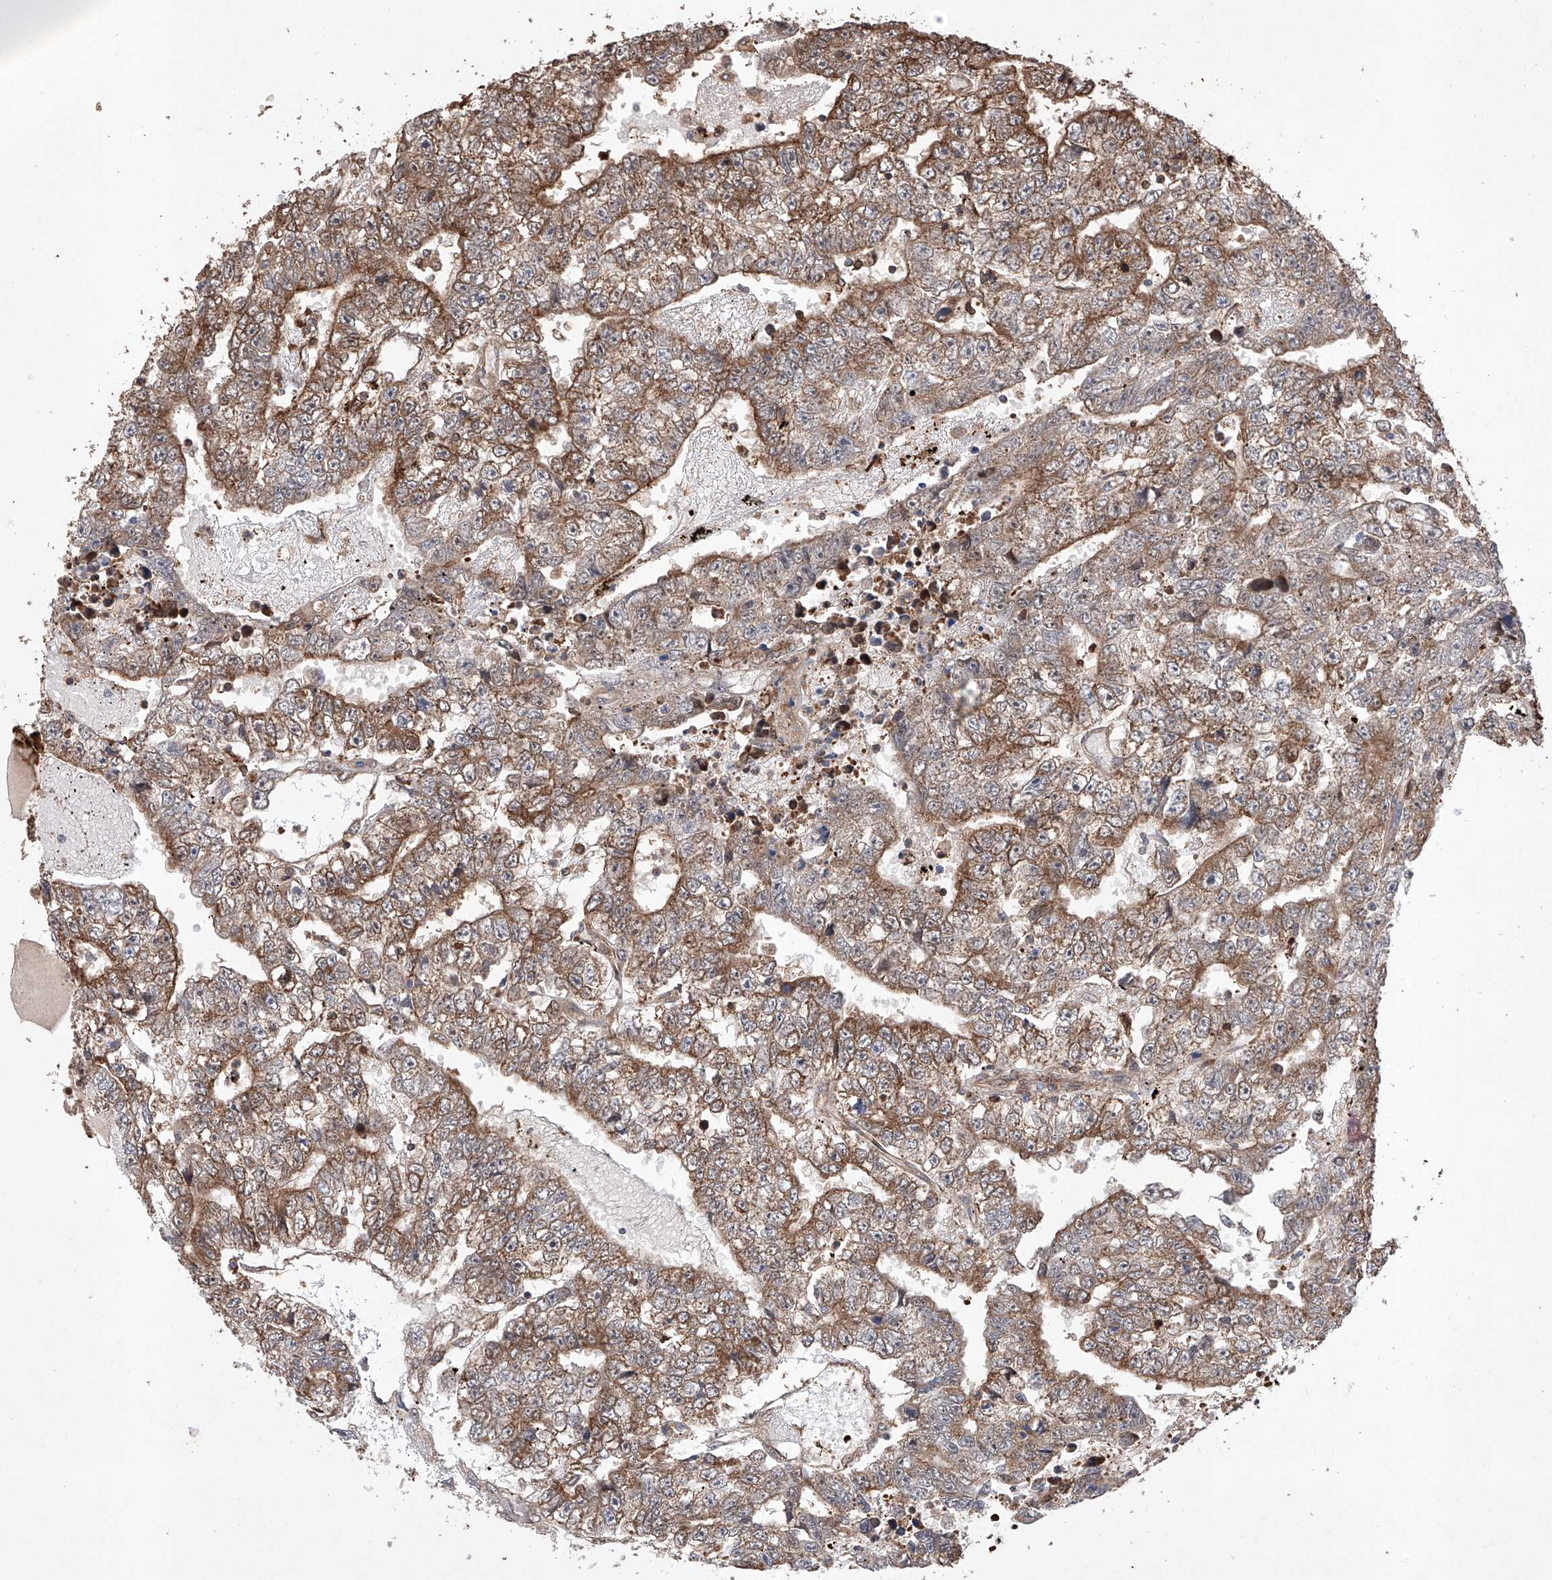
{"staining": {"intensity": "moderate", "quantity": ">75%", "location": "cytoplasmic/membranous"}, "tissue": "testis cancer", "cell_type": "Tumor cells", "image_type": "cancer", "snomed": [{"axis": "morphology", "description": "Carcinoma, Embryonal, NOS"}, {"axis": "topography", "description": "Testis"}], "caption": "Moderate cytoplasmic/membranous protein positivity is present in approximately >75% of tumor cells in testis cancer (embryonal carcinoma).", "gene": "TIMM23", "patient": {"sex": "male", "age": 25}}